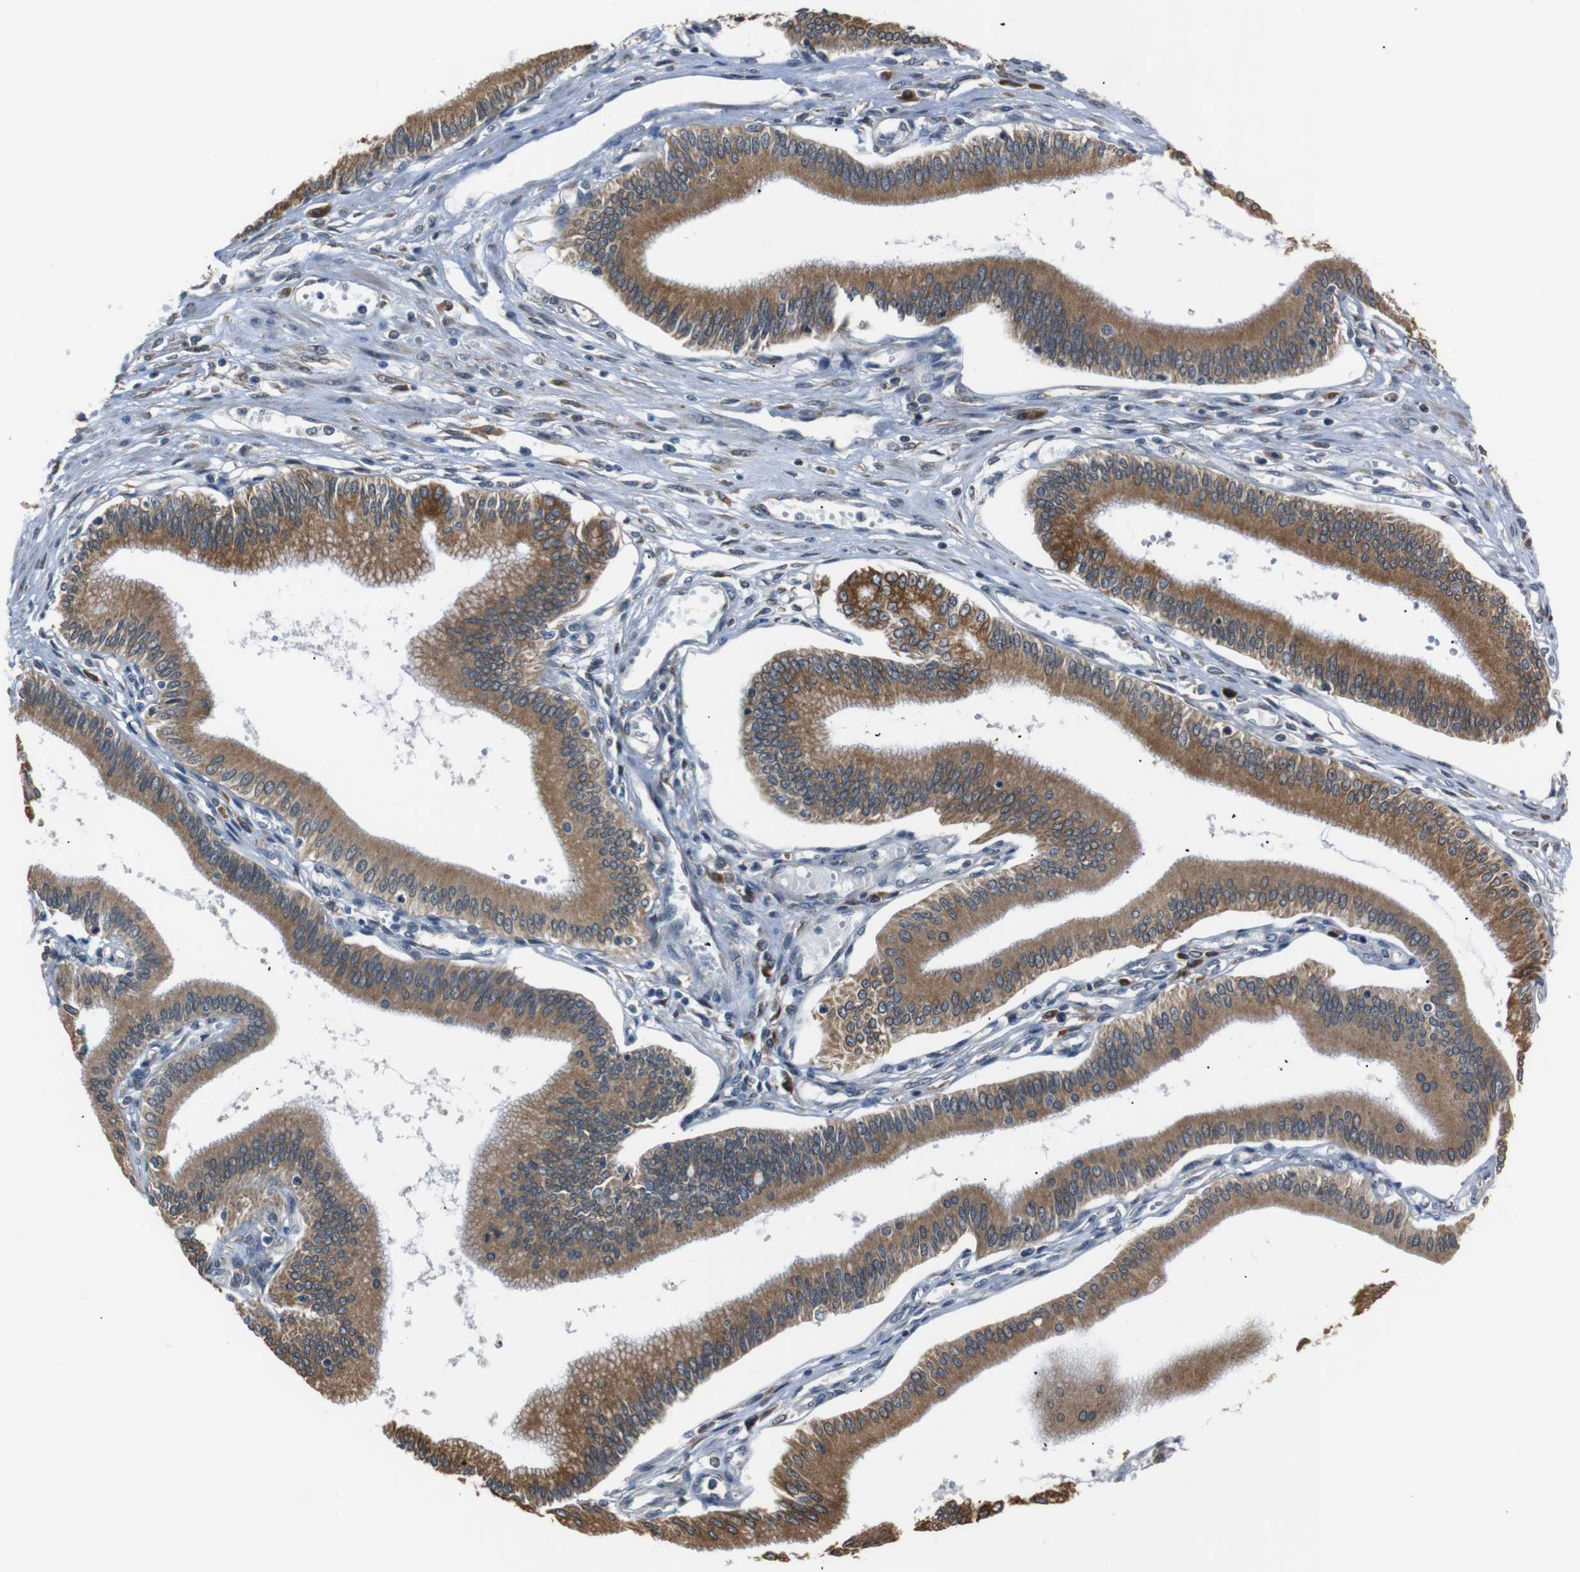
{"staining": {"intensity": "moderate", "quantity": ">75%", "location": "cytoplasmic/membranous"}, "tissue": "pancreatic cancer", "cell_type": "Tumor cells", "image_type": "cancer", "snomed": [{"axis": "morphology", "description": "Adenocarcinoma, NOS"}, {"axis": "topography", "description": "Pancreas"}], "caption": "Moderate cytoplasmic/membranous protein expression is present in about >75% of tumor cells in pancreatic adenocarcinoma. (IHC, brightfield microscopy, high magnification).", "gene": "TMED2", "patient": {"sex": "male", "age": 56}}